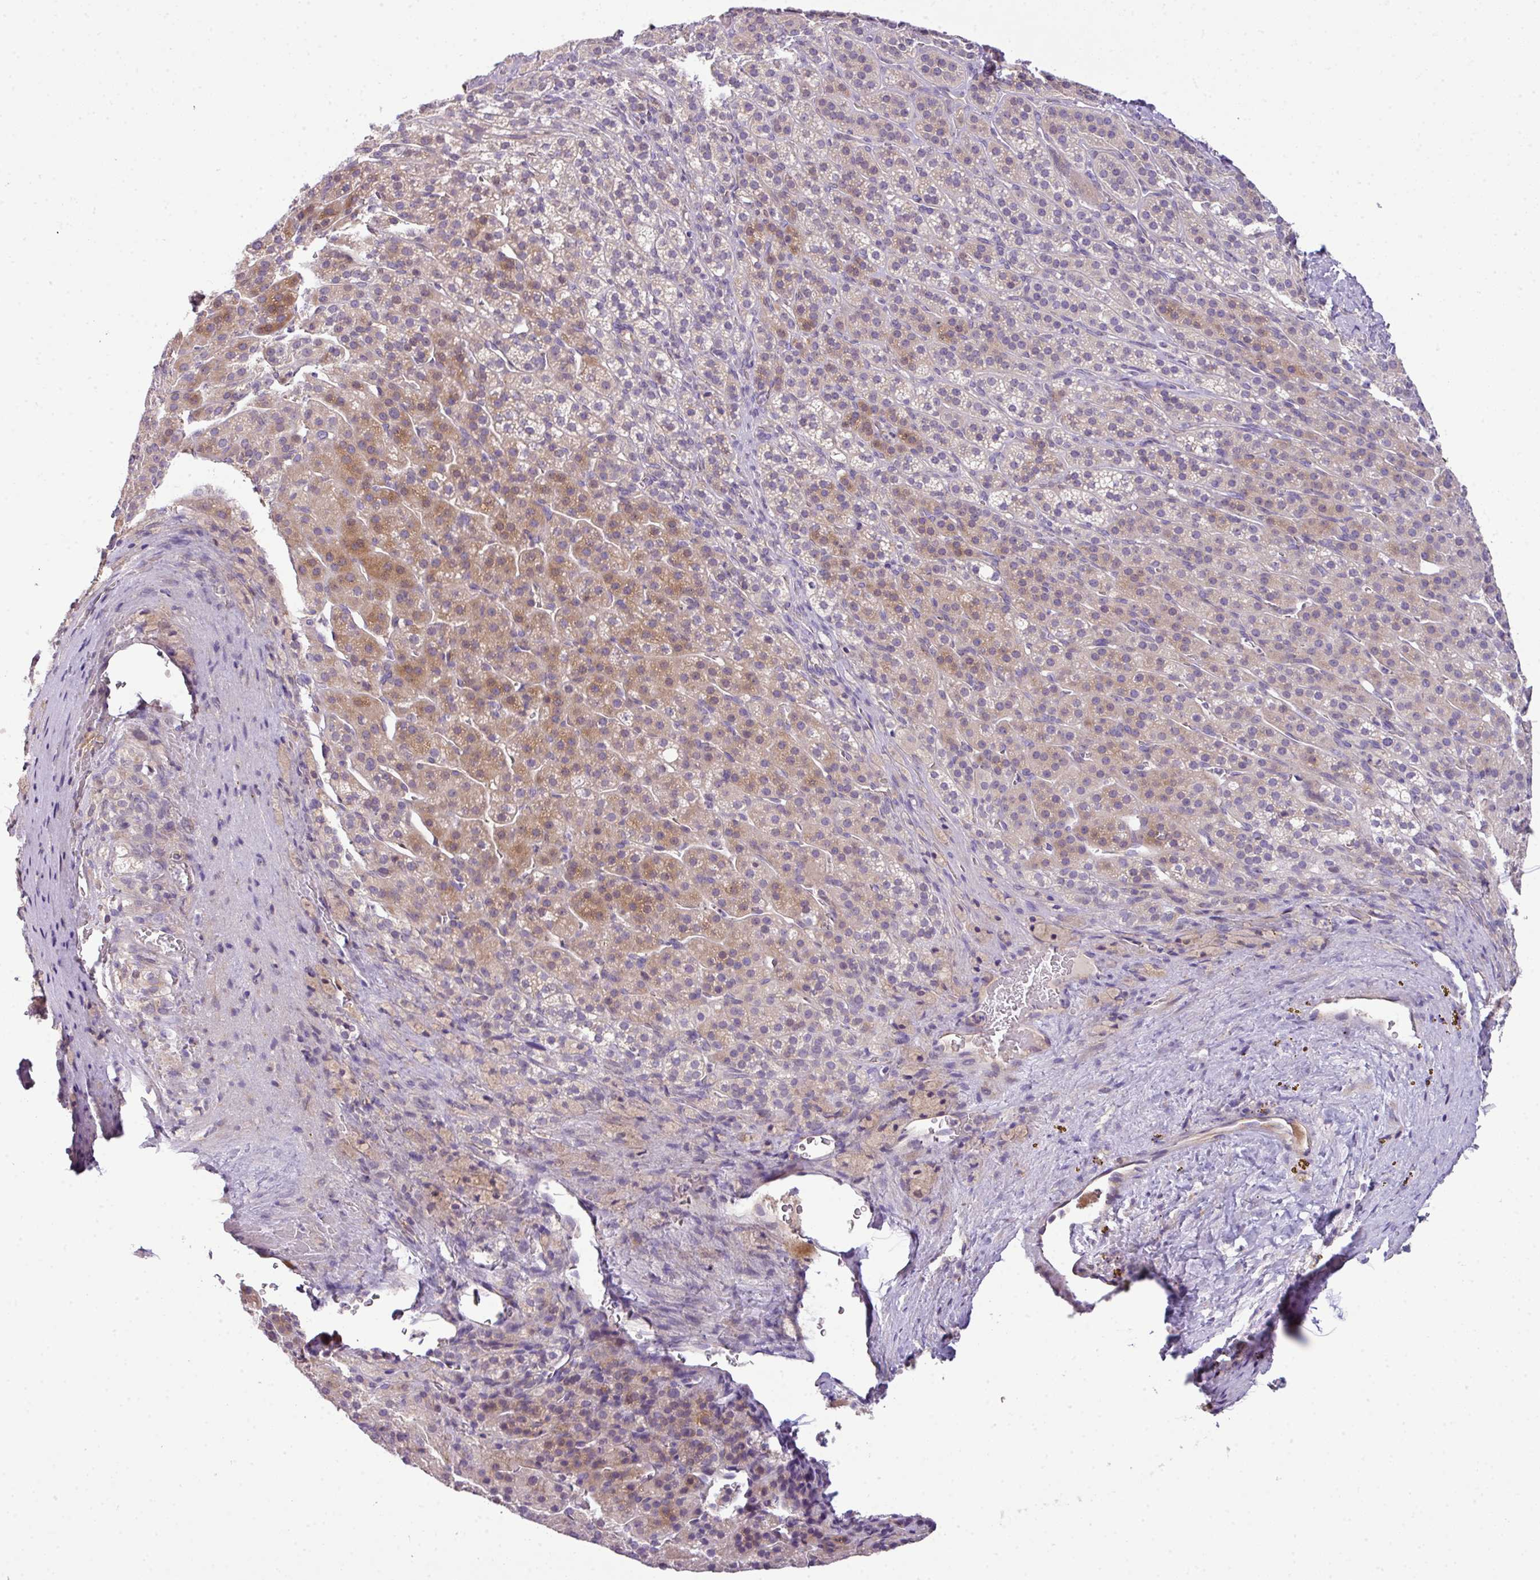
{"staining": {"intensity": "moderate", "quantity": "25%-75%", "location": "cytoplasmic/membranous"}, "tissue": "adrenal gland", "cell_type": "Glandular cells", "image_type": "normal", "snomed": [{"axis": "morphology", "description": "Normal tissue, NOS"}, {"axis": "topography", "description": "Adrenal gland"}], "caption": "Brown immunohistochemical staining in normal adrenal gland demonstrates moderate cytoplasmic/membranous expression in about 25%-75% of glandular cells. The staining was performed using DAB, with brown indicating positive protein expression. Nuclei are stained blue with hematoxylin.", "gene": "PIK3R5", "patient": {"sex": "female", "age": 41}}